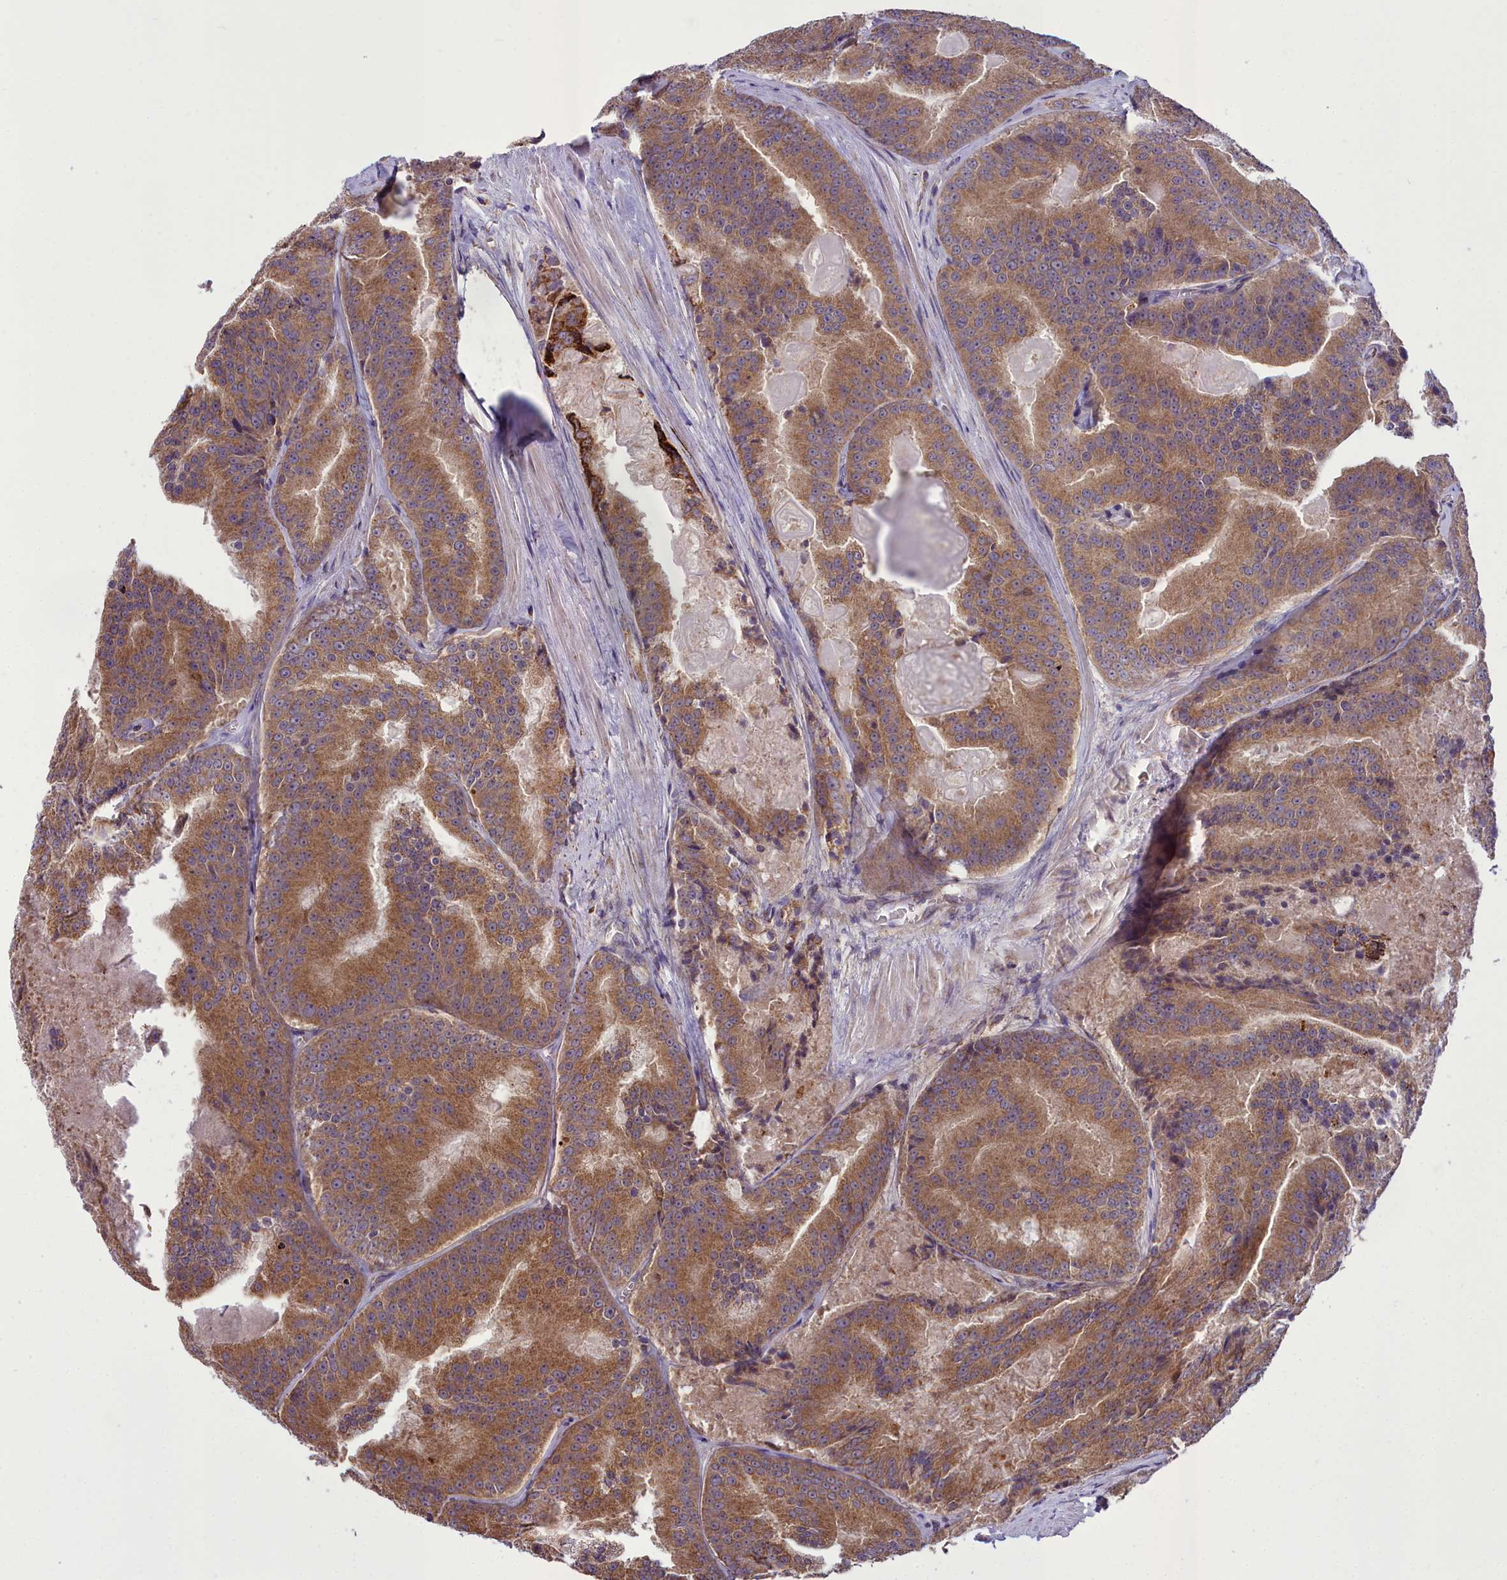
{"staining": {"intensity": "moderate", "quantity": ">75%", "location": "cytoplasmic/membranous"}, "tissue": "prostate cancer", "cell_type": "Tumor cells", "image_type": "cancer", "snomed": [{"axis": "morphology", "description": "Adenocarcinoma, High grade"}, {"axis": "topography", "description": "Prostate"}], "caption": "Immunohistochemistry micrograph of neoplastic tissue: human prostate cancer (high-grade adenocarcinoma) stained using immunohistochemistry (IHC) reveals medium levels of moderate protein expression localized specifically in the cytoplasmic/membranous of tumor cells, appearing as a cytoplasmic/membranous brown color.", "gene": "TBC1D24", "patient": {"sex": "male", "age": 61}}